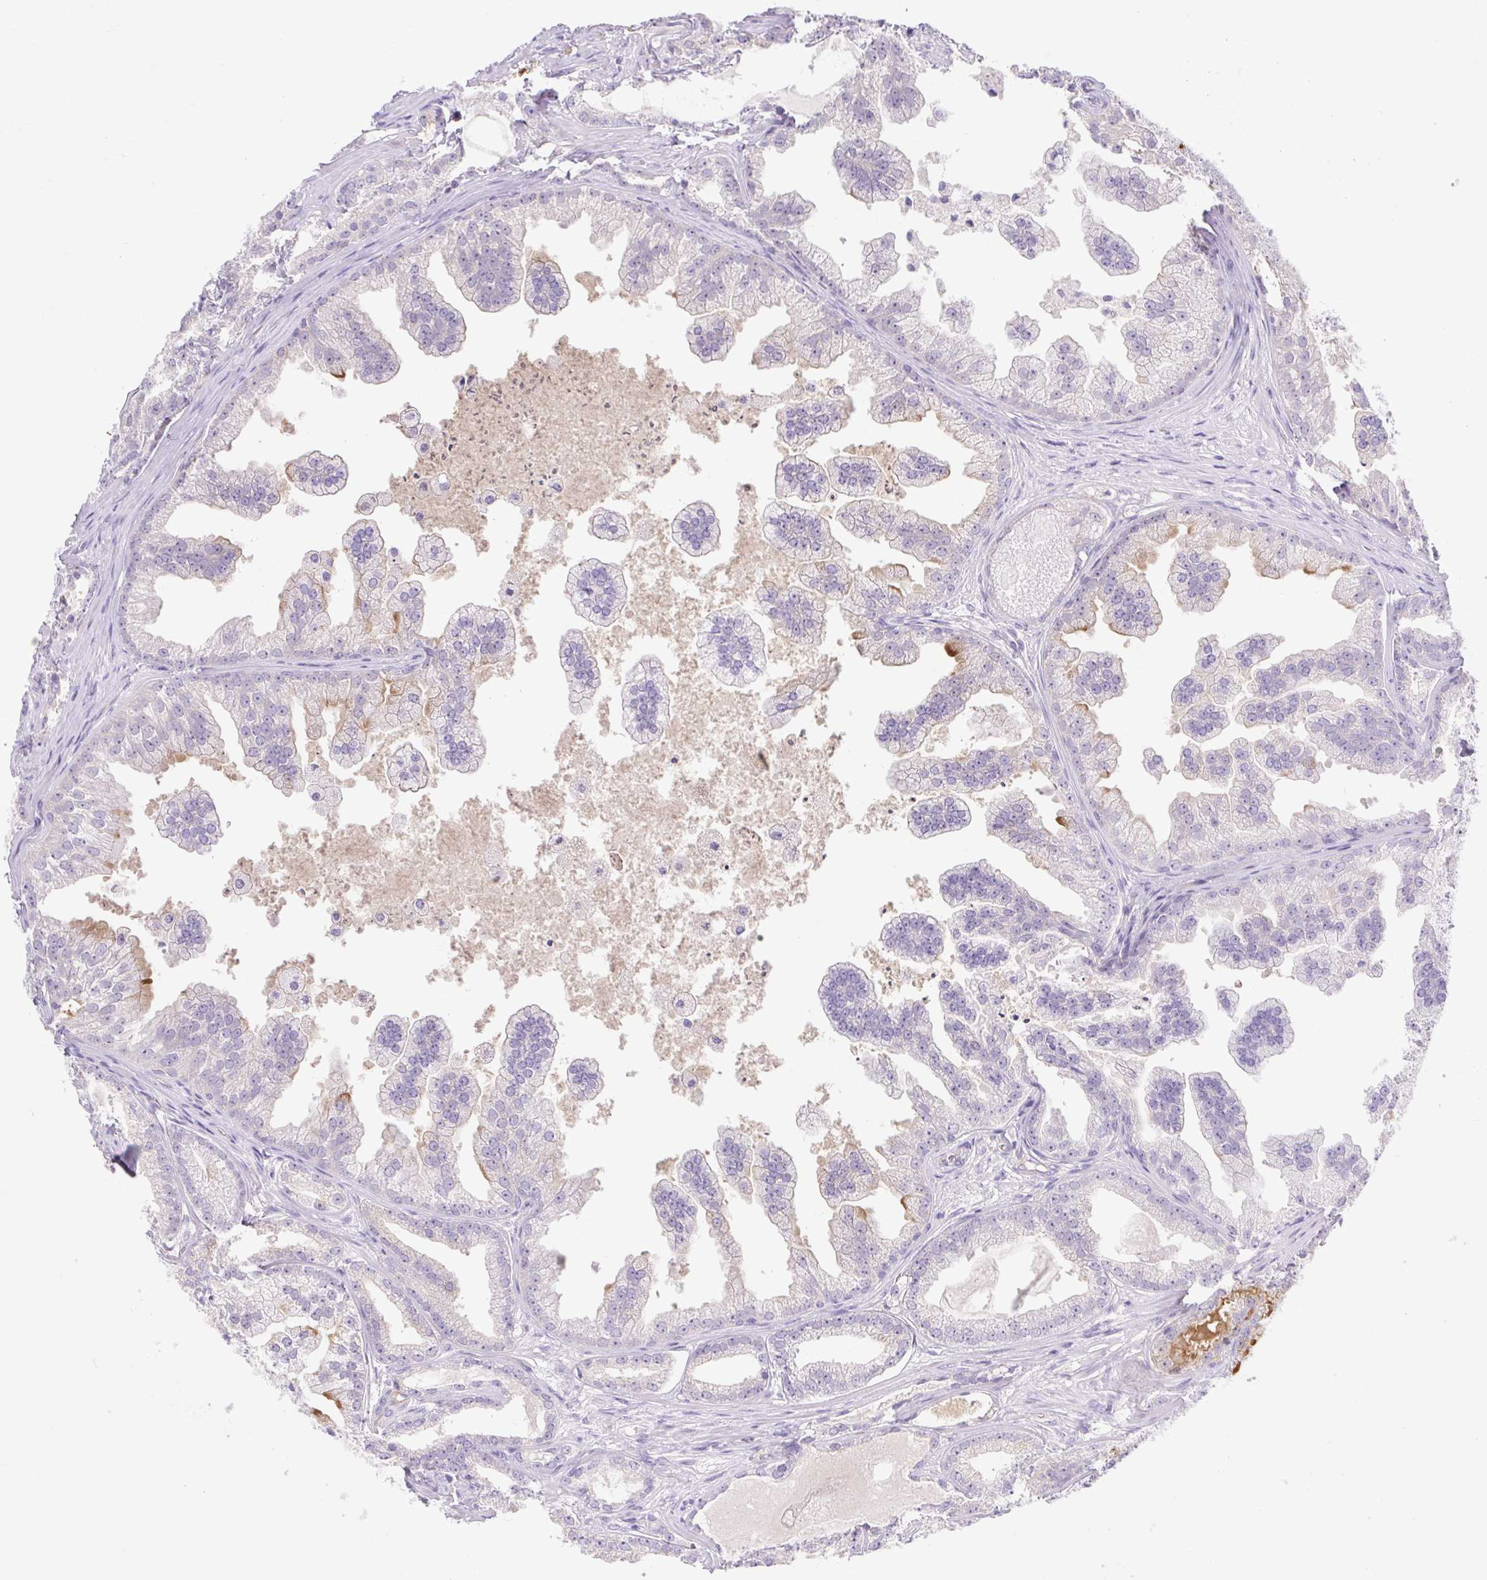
{"staining": {"intensity": "weak", "quantity": "<25%", "location": "cytoplasmic/membranous"}, "tissue": "prostate cancer", "cell_type": "Tumor cells", "image_type": "cancer", "snomed": [{"axis": "morphology", "description": "Adenocarcinoma, Low grade"}, {"axis": "topography", "description": "Prostate"}], "caption": "An IHC image of prostate low-grade adenocarcinoma is shown. There is no staining in tumor cells of prostate low-grade adenocarcinoma.", "gene": "FAM177B", "patient": {"sex": "male", "age": 65}}